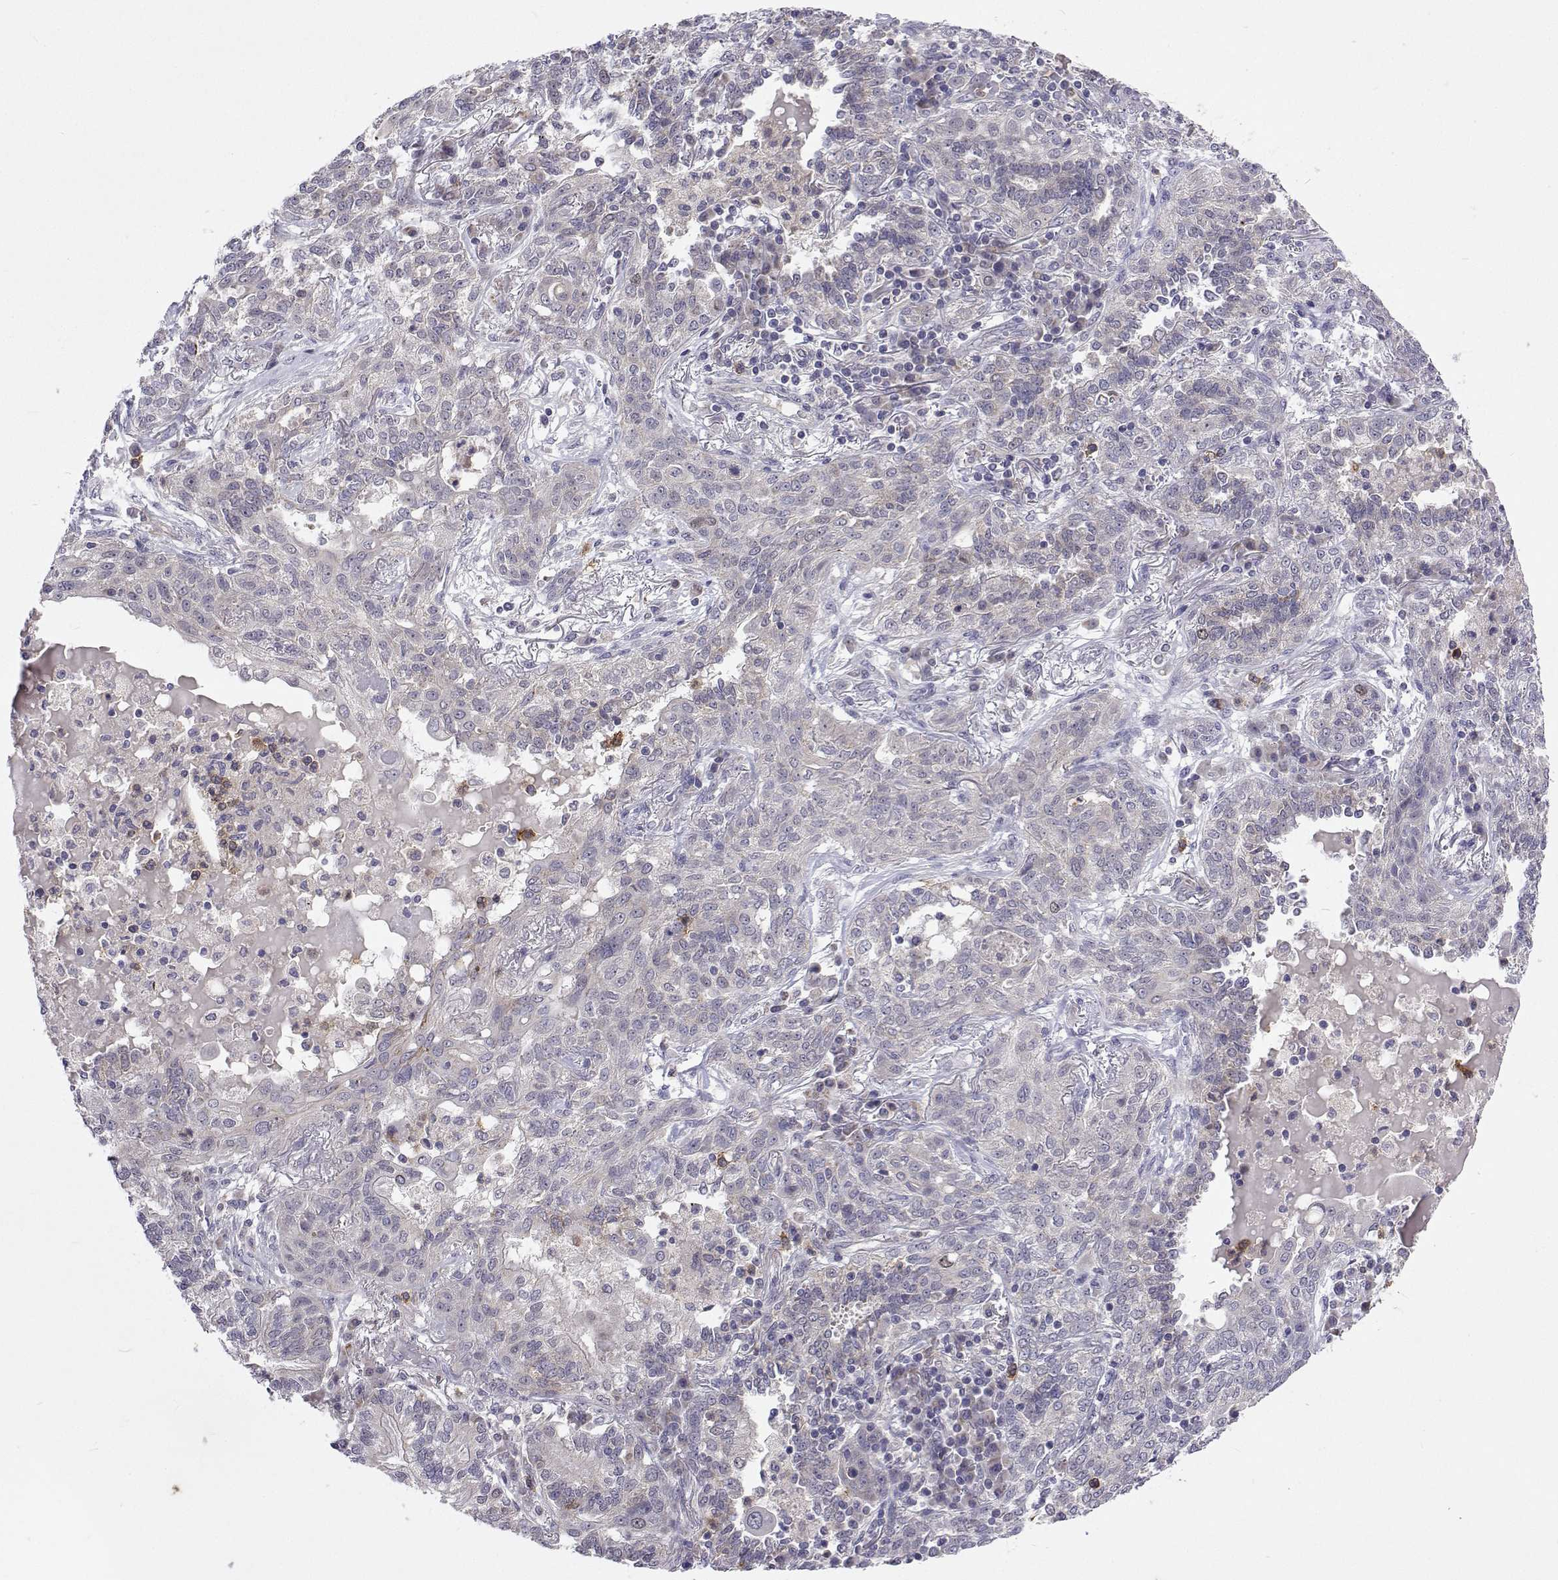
{"staining": {"intensity": "moderate", "quantity": "<25%", "location": "nuclear"}, "tissue": "lung cancer", "cell_type": "Tumor cells", "image_type": "cancer", "snomed": [{"axis": "morphology", "description": "Squamous cell carcinoma, NOS"}, {"axis": "topography", "description": "Lung"}], "caption": "A high-resolution image shows immunohistochemistry (IHC) staining of squamous cell carcinoma (lung), which displays moderate nuclear staining in about <25% of tumor cells. (Stains: DAB (3,3'-diaminobenzidine) in brown, nuclei in blue, Microscopy: brightfield microscopy at high magnification).", "gene": "DHTKD1", "patient": {"sex": "female", "age": 70}}